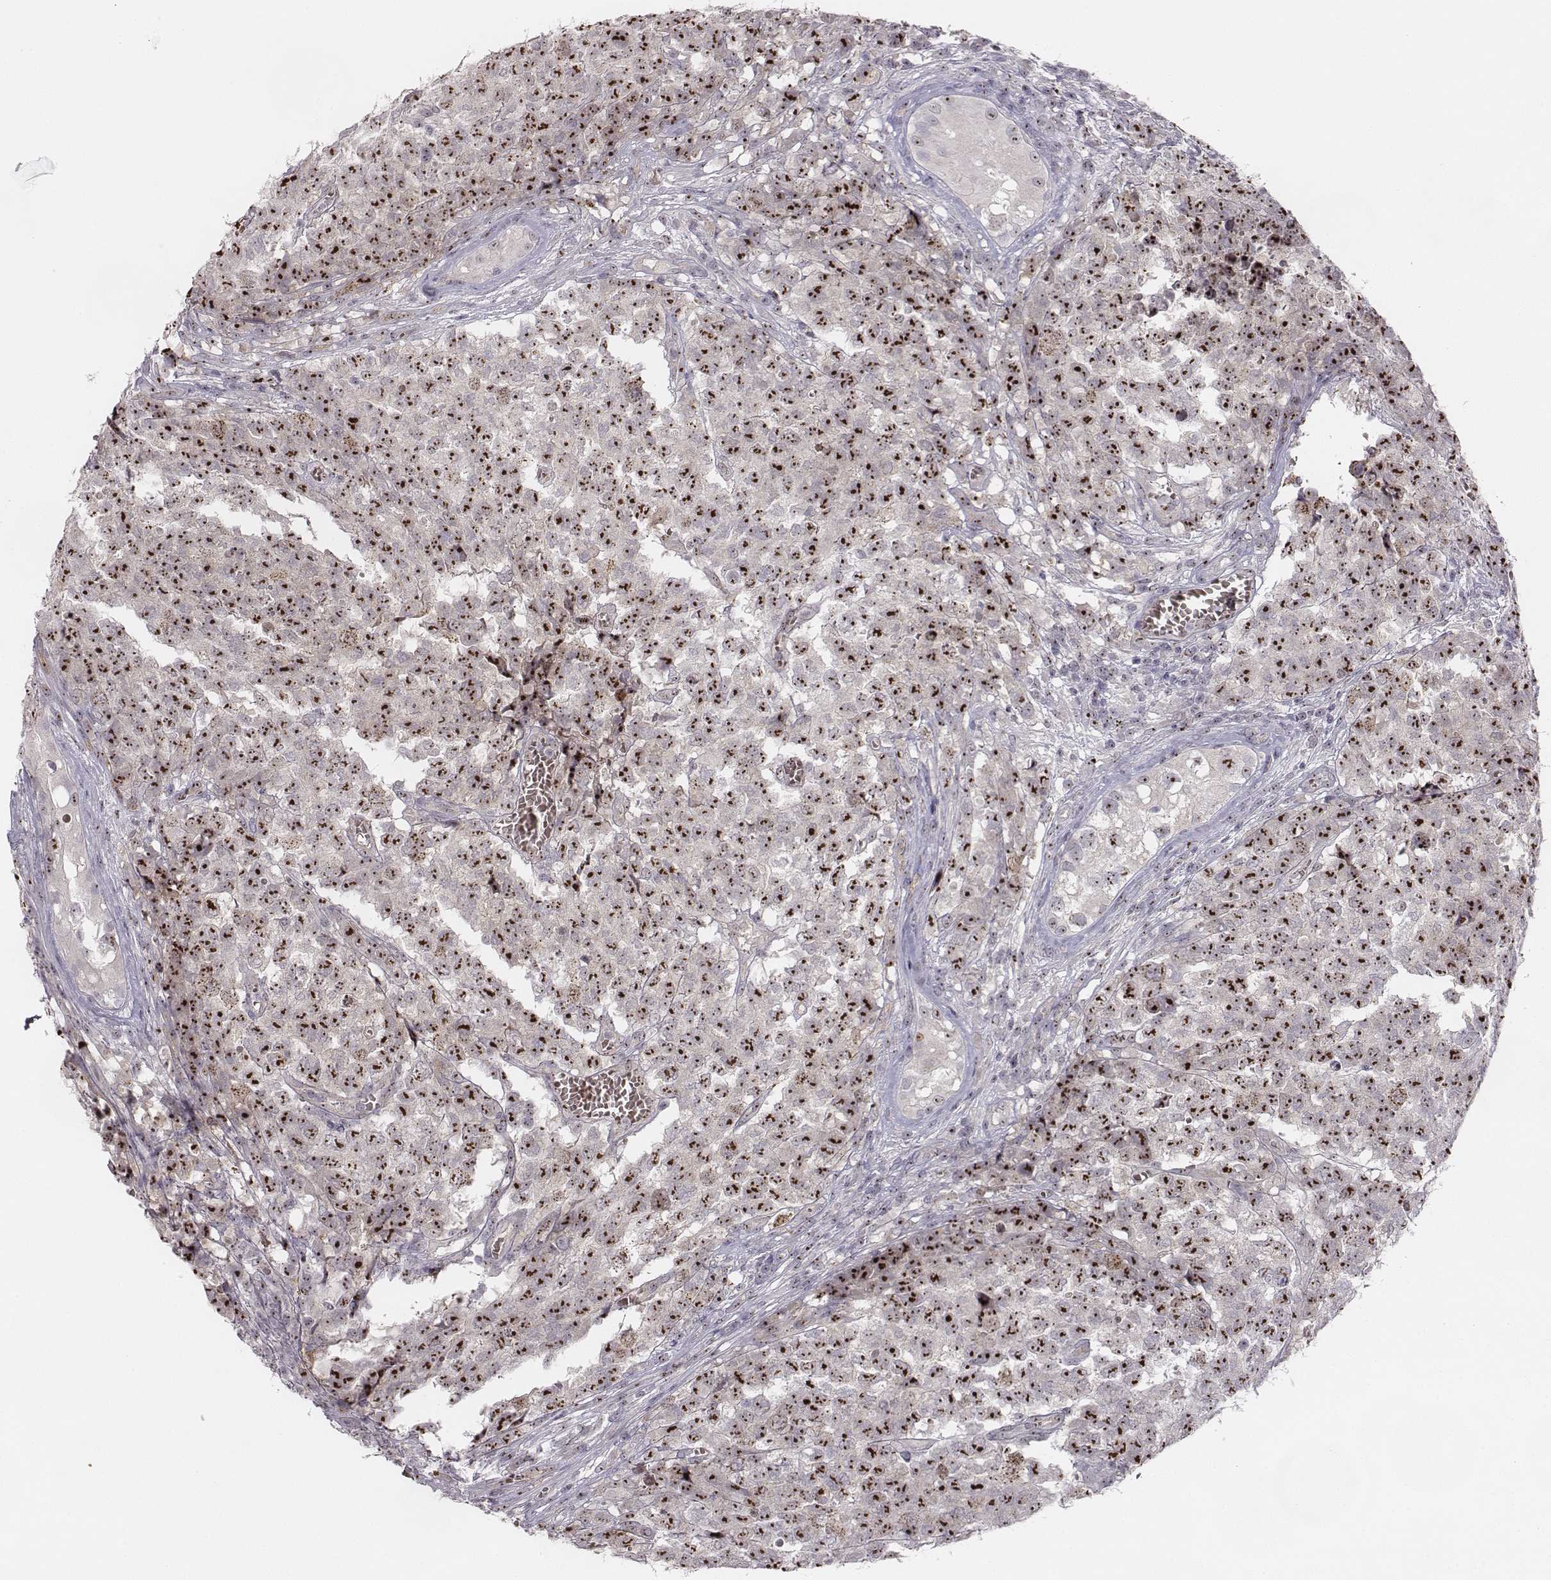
{"staining": {"intensity": "strong", "quantity": ">75%", "location": "nuclear"}, "tissue": "testis cancer", "cell_type": "Tumor cells", "image_type": "cancer", "snomed": [{"axis": "morphology", "description": "Carcinoma, Embryonal, NOS"}, {"axis": "topography", "description": "Testis"}], "caption": "Strong nuclear positivity is seen in approximately >75% of tumor cells in testis embryonal carcinoma.", "gene": "NIFK", "patient": {"sex": "male", "age": 23}}